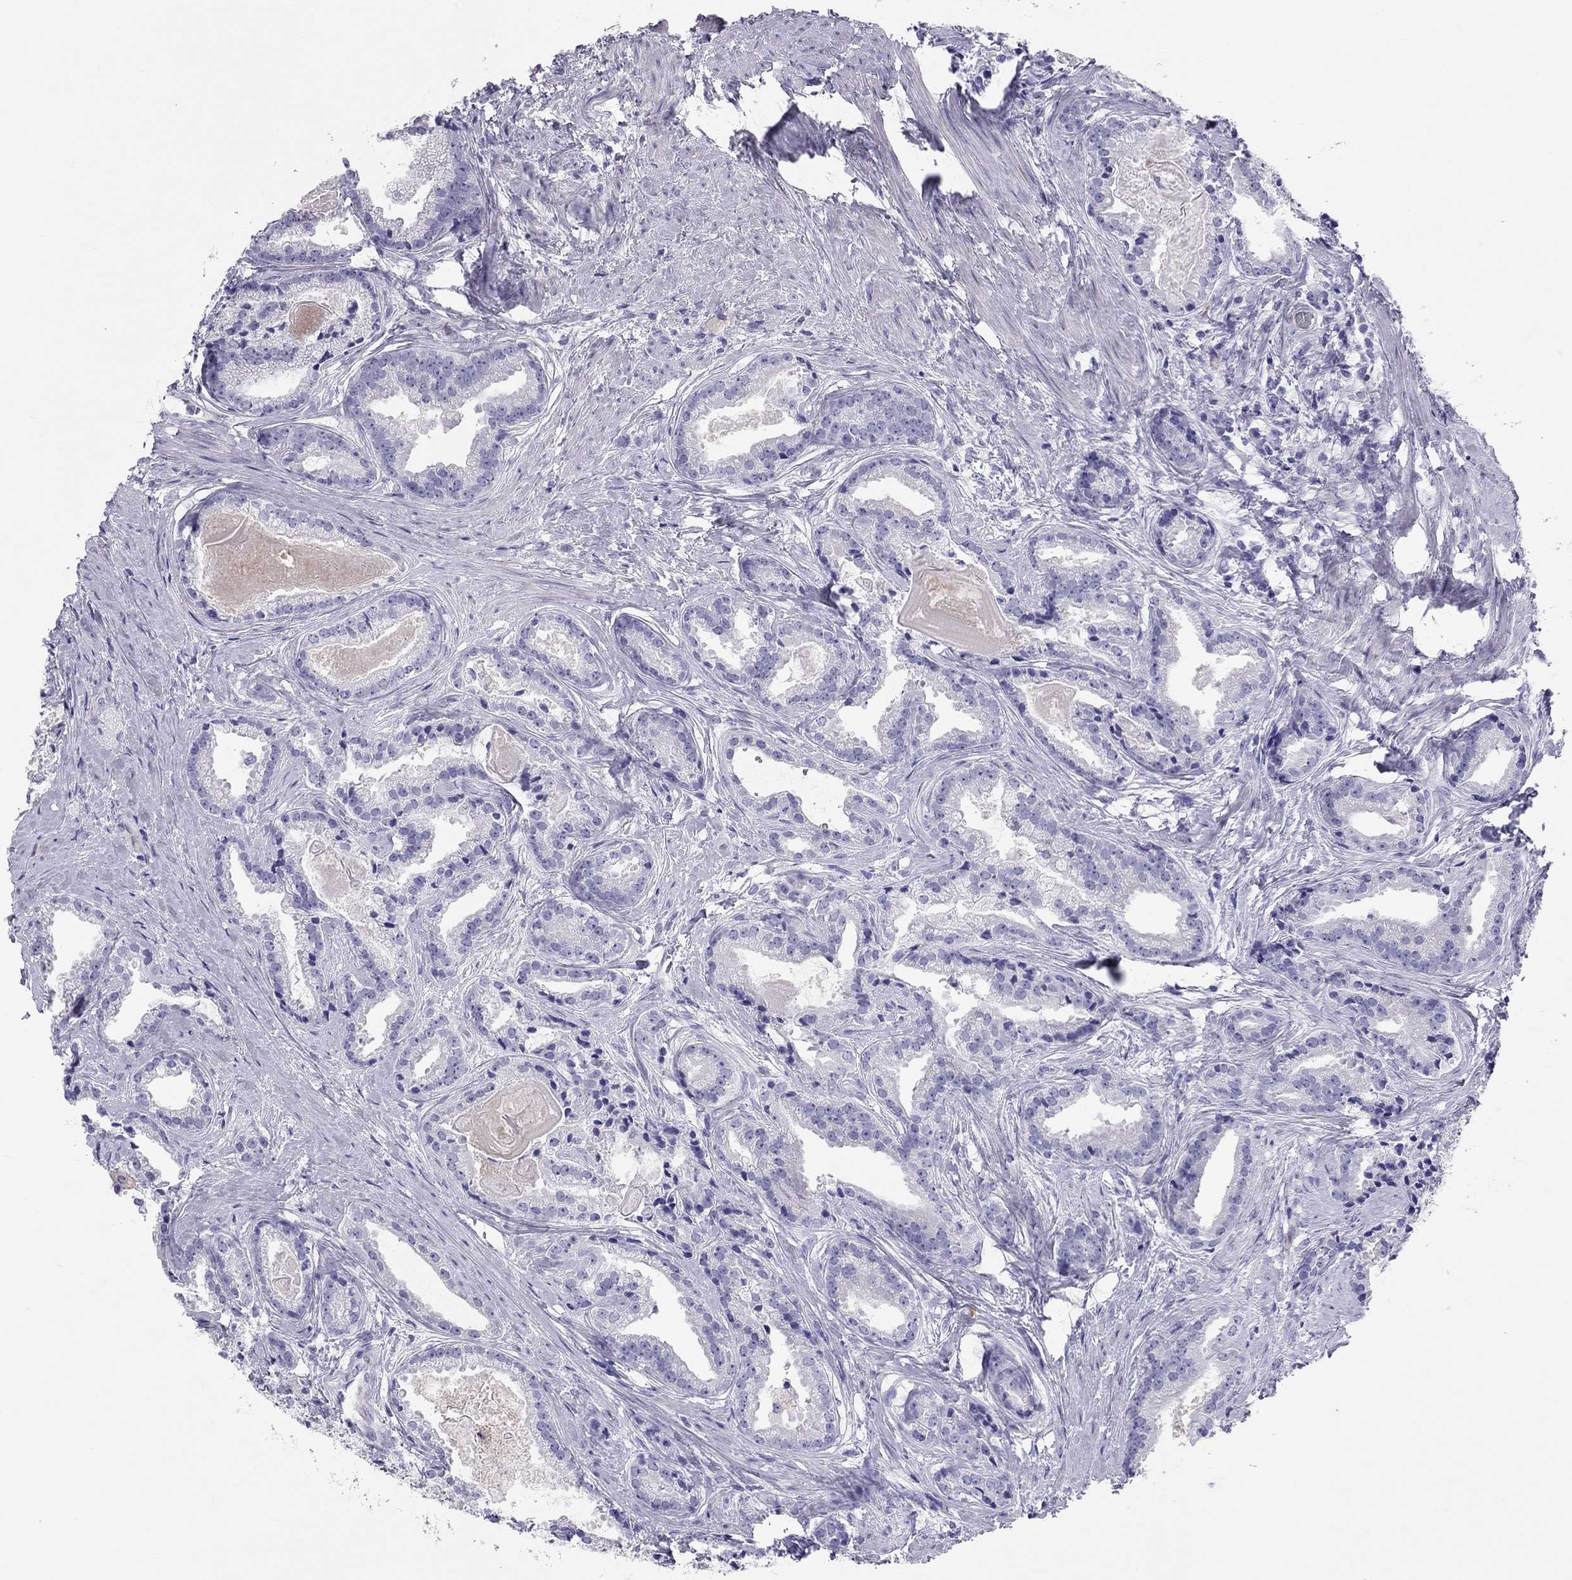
{"staining": {"intensity": "negative", "quantity": "none", "location": "none"}, "tissue": "prostate cancer", "cell_type": "Tumor cells", "image_type": "cancer", "snomed": [{"axis": "morphology", "description": "Adenocarcinoma, NOS"}, {"axis": "morphology", "description": "Adenocarcinoma, High grade"}, {"axis": "topography", "description": "Prostate"}], "caption": "High power microscopy photomicrograph of an IHC micrograph of prostate adenocarcinoma, revealing no significant expression in tumor cells.", "gene": "FSCN3", "patient": {"sex": "male", "age": 64}}